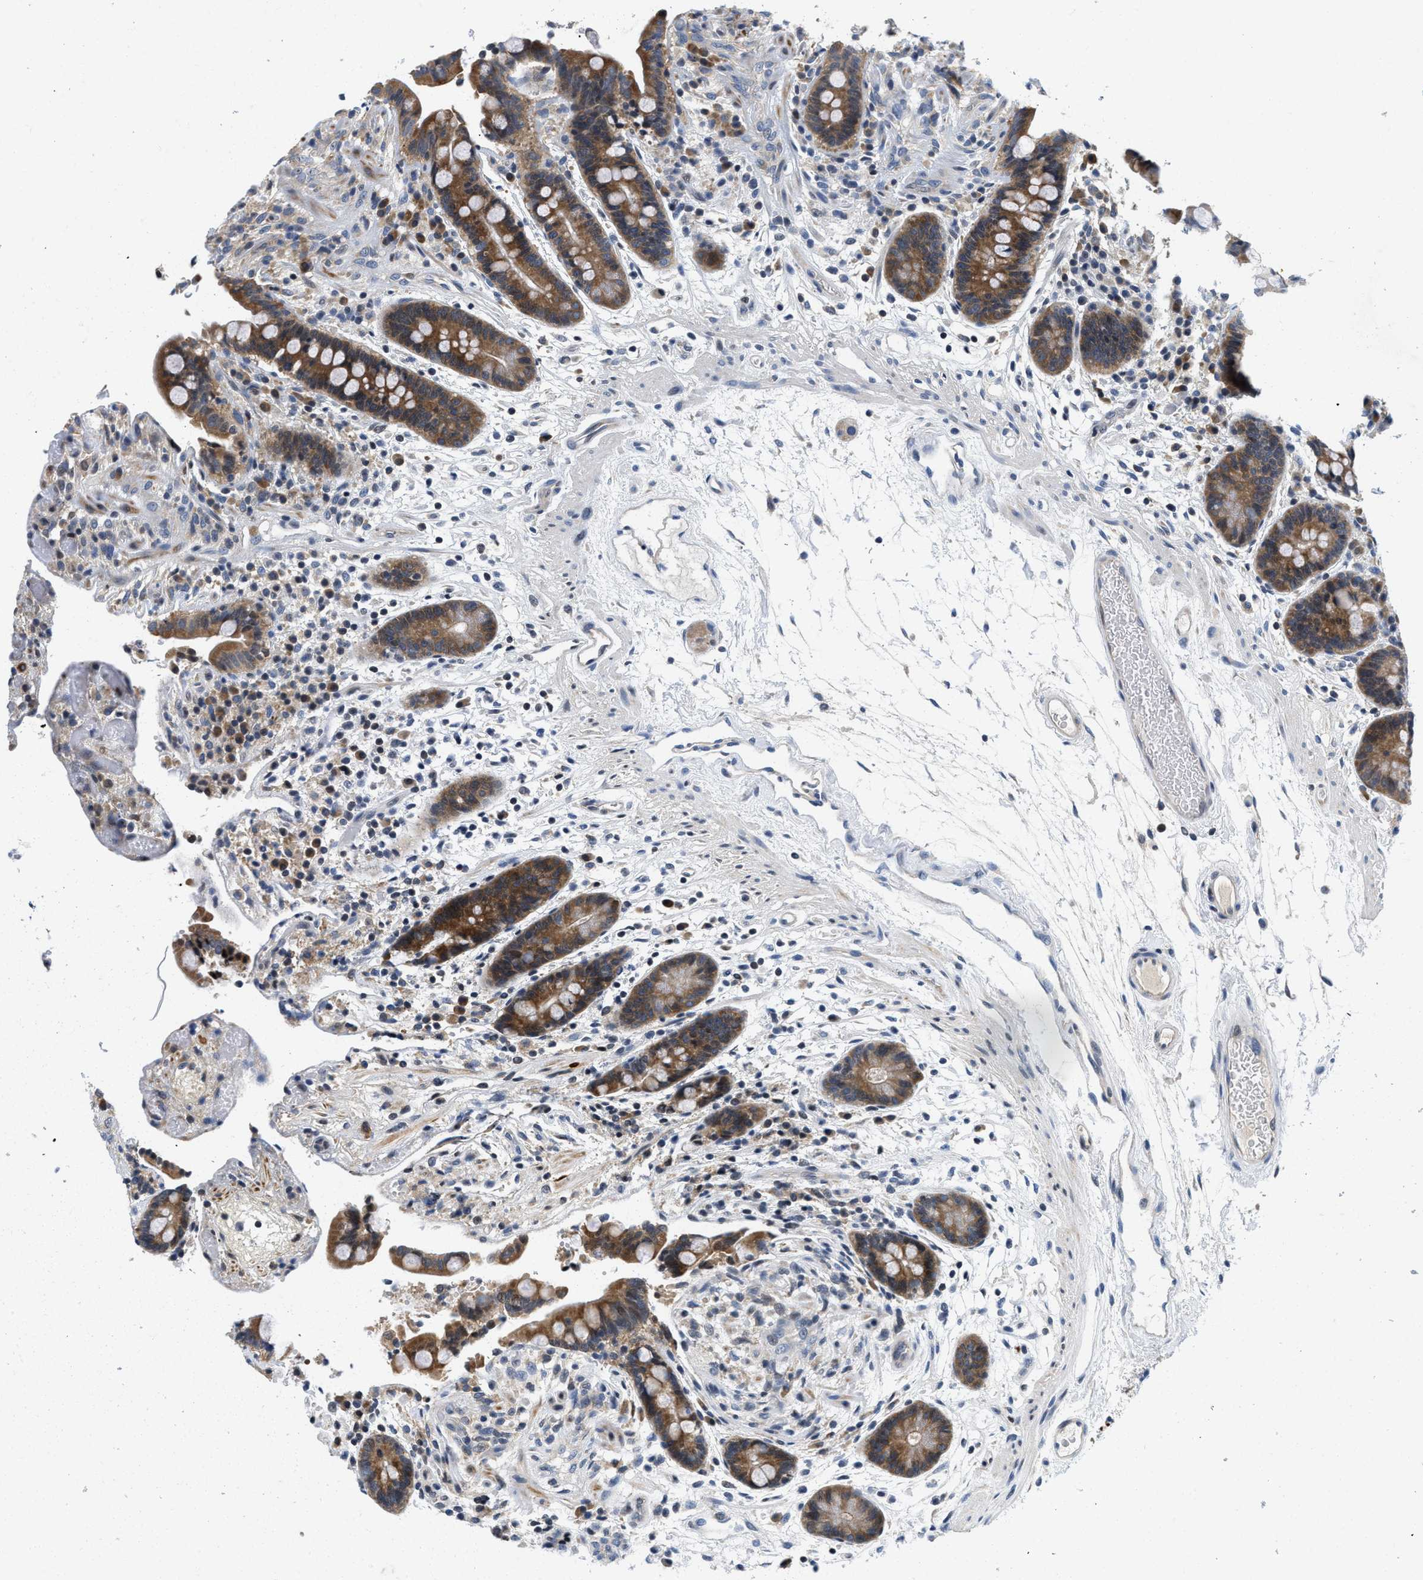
{"staining": {"intensity": "negative", "quantity": "none", "location": "none"}, "tissue": "colon", "cell_type": "Endothelial cells", "image_type": "normal", "snomed": [{"axis": "morphology", "description": "Normal tissue, NOS"}, {"axis": "topography", "description": "Colon"}], "caption": "High power microscopy micrograph of an immunohistochemistry (IHC) photomicrograph of unremarkable colon, revealing no significant staining in endothelial cells.", "gene": "IKBKE", "patient": {"sex": "male", "age": 73}}